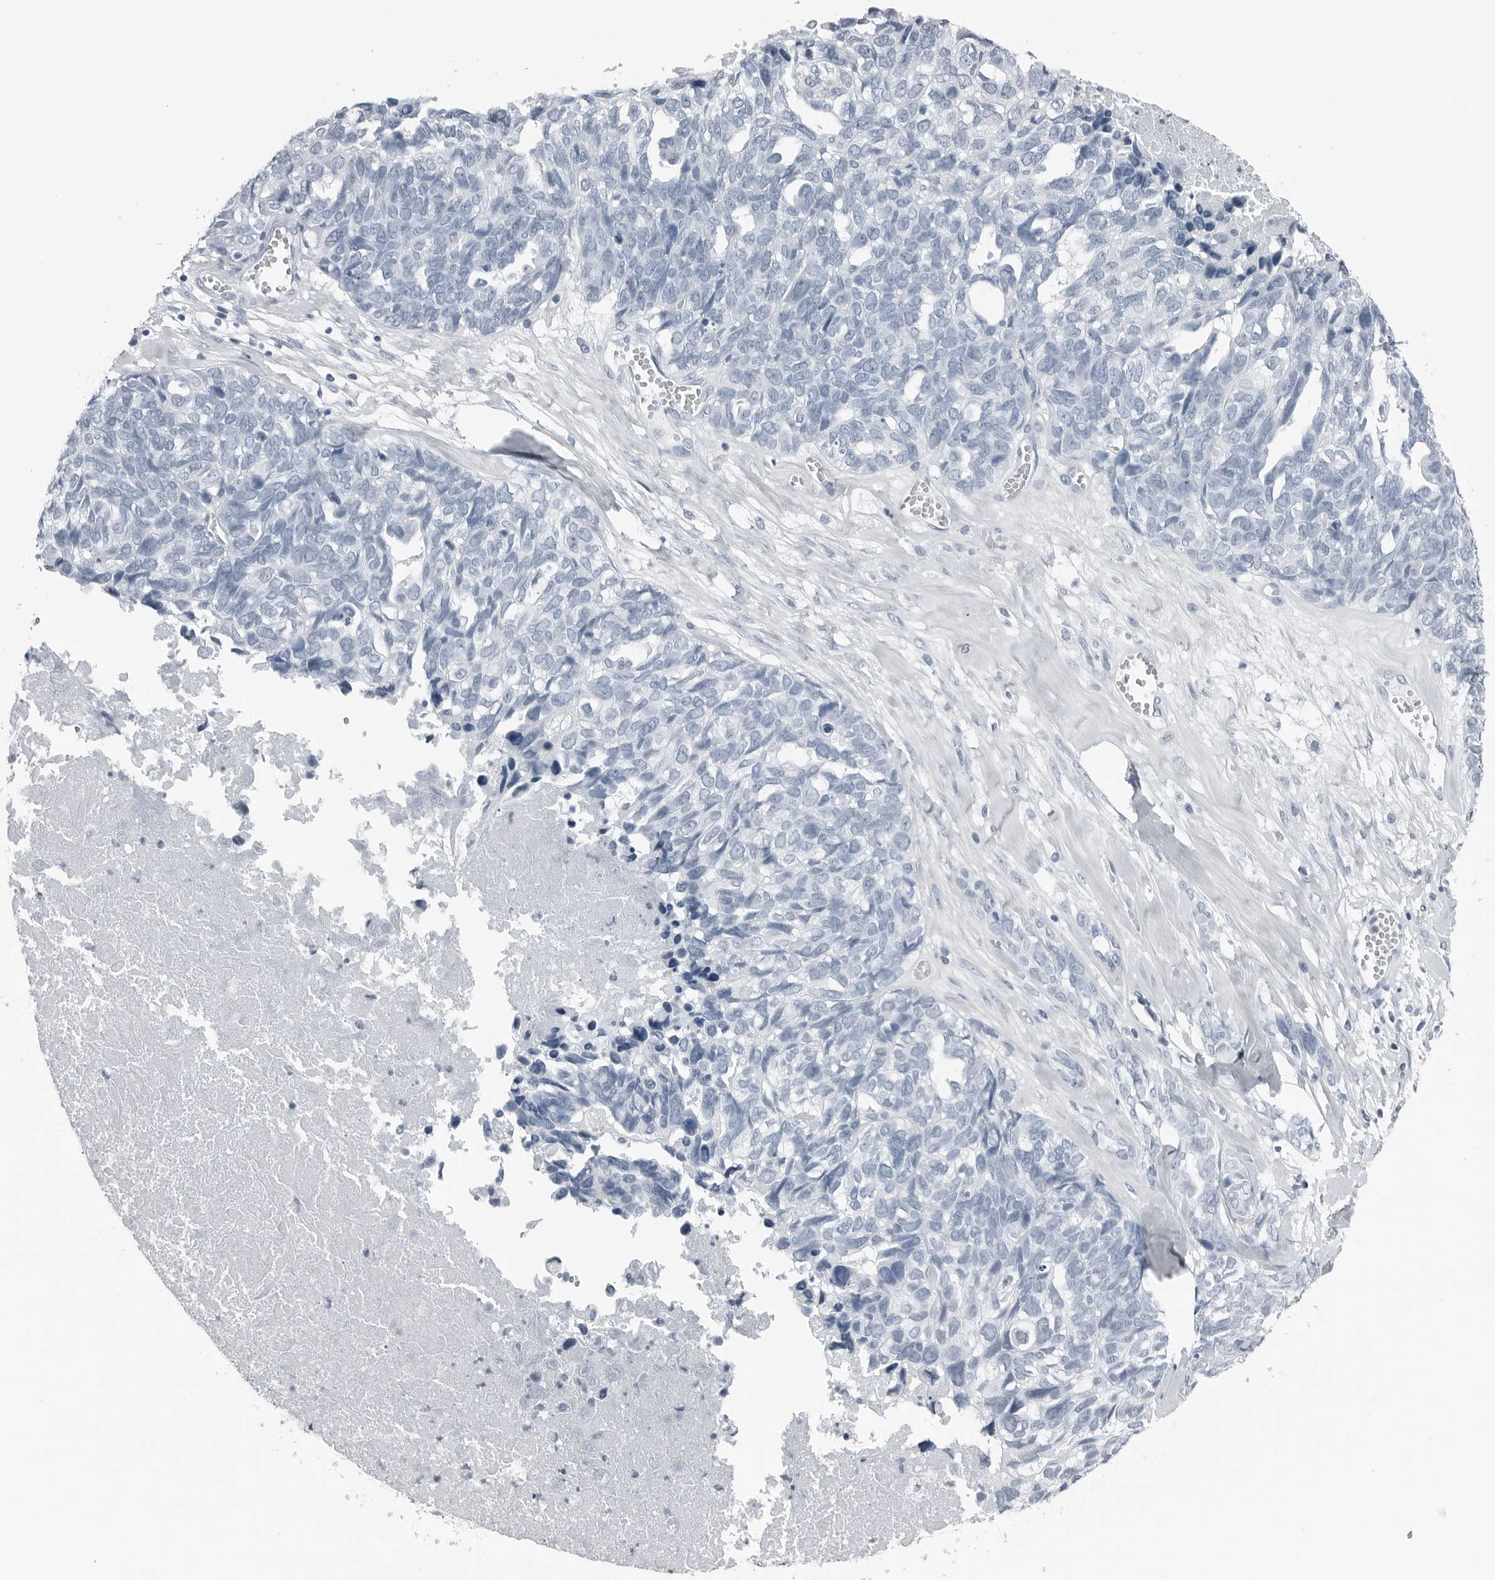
{"staining": {"intensity": "negative", "quantity": "none", "location": "none"}, "tissue": "ovarian cancer", "cell_type": "Tumor cells", "image_type": "cancer", "snomed": [{"axis": "morphology", "description": "Cystadenocarcinoma, serous, NOS"}, {"axis": "topography", "description": "Ovary"}], "caption": "This is a photomicrograph of immunohistochemistry staining of serous cystadenocarcinoma (ovarian), which shows no expression in tumor cells.", "gene": "SPINK1", "patient": {"sex": "female", "age": 79}}